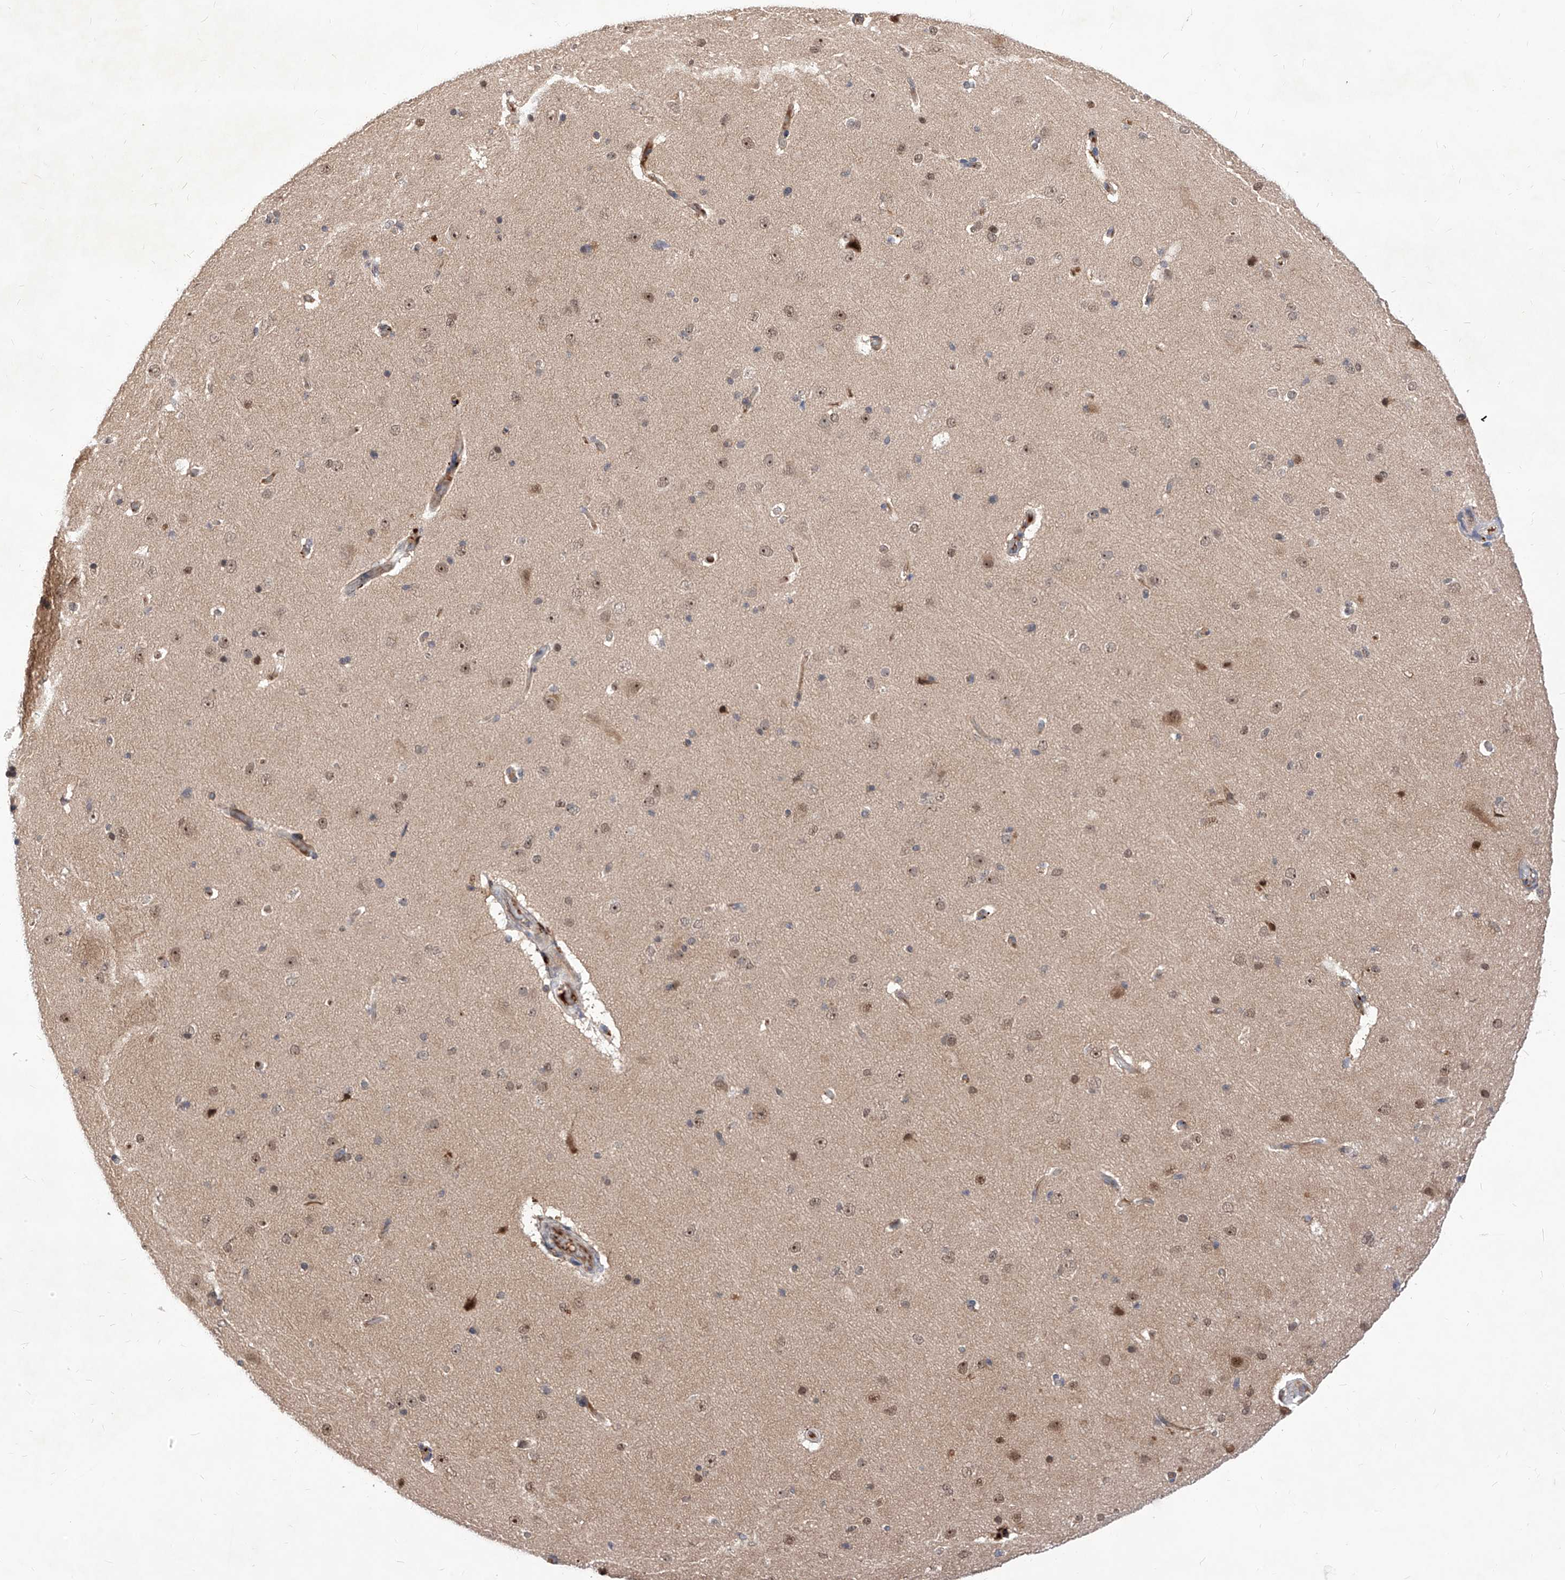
{"staining": {"intensity": "weak", "quantity": "25%-75%", "location": "cytoplasmic/membranous"}, "tissue": "cerebral cortex", "cell_type": "Endothelial cells", "image_type": "normal", "snomed": [{"axis": "morphology", "description": "Normal tissue, NOS"}, {"axis": "topography", "description": "Cerebral cortex"}], "caption": "High-power microscopy captured an immunohistochemistry (IHC) histopathology image of normal cerebral cortex, revealing weak cytoplasmic/membranous expression in approximately 25%-75% of endothelial cells.", "gene": "LGR4", "patient": {"sex": "male", "age": 34}}